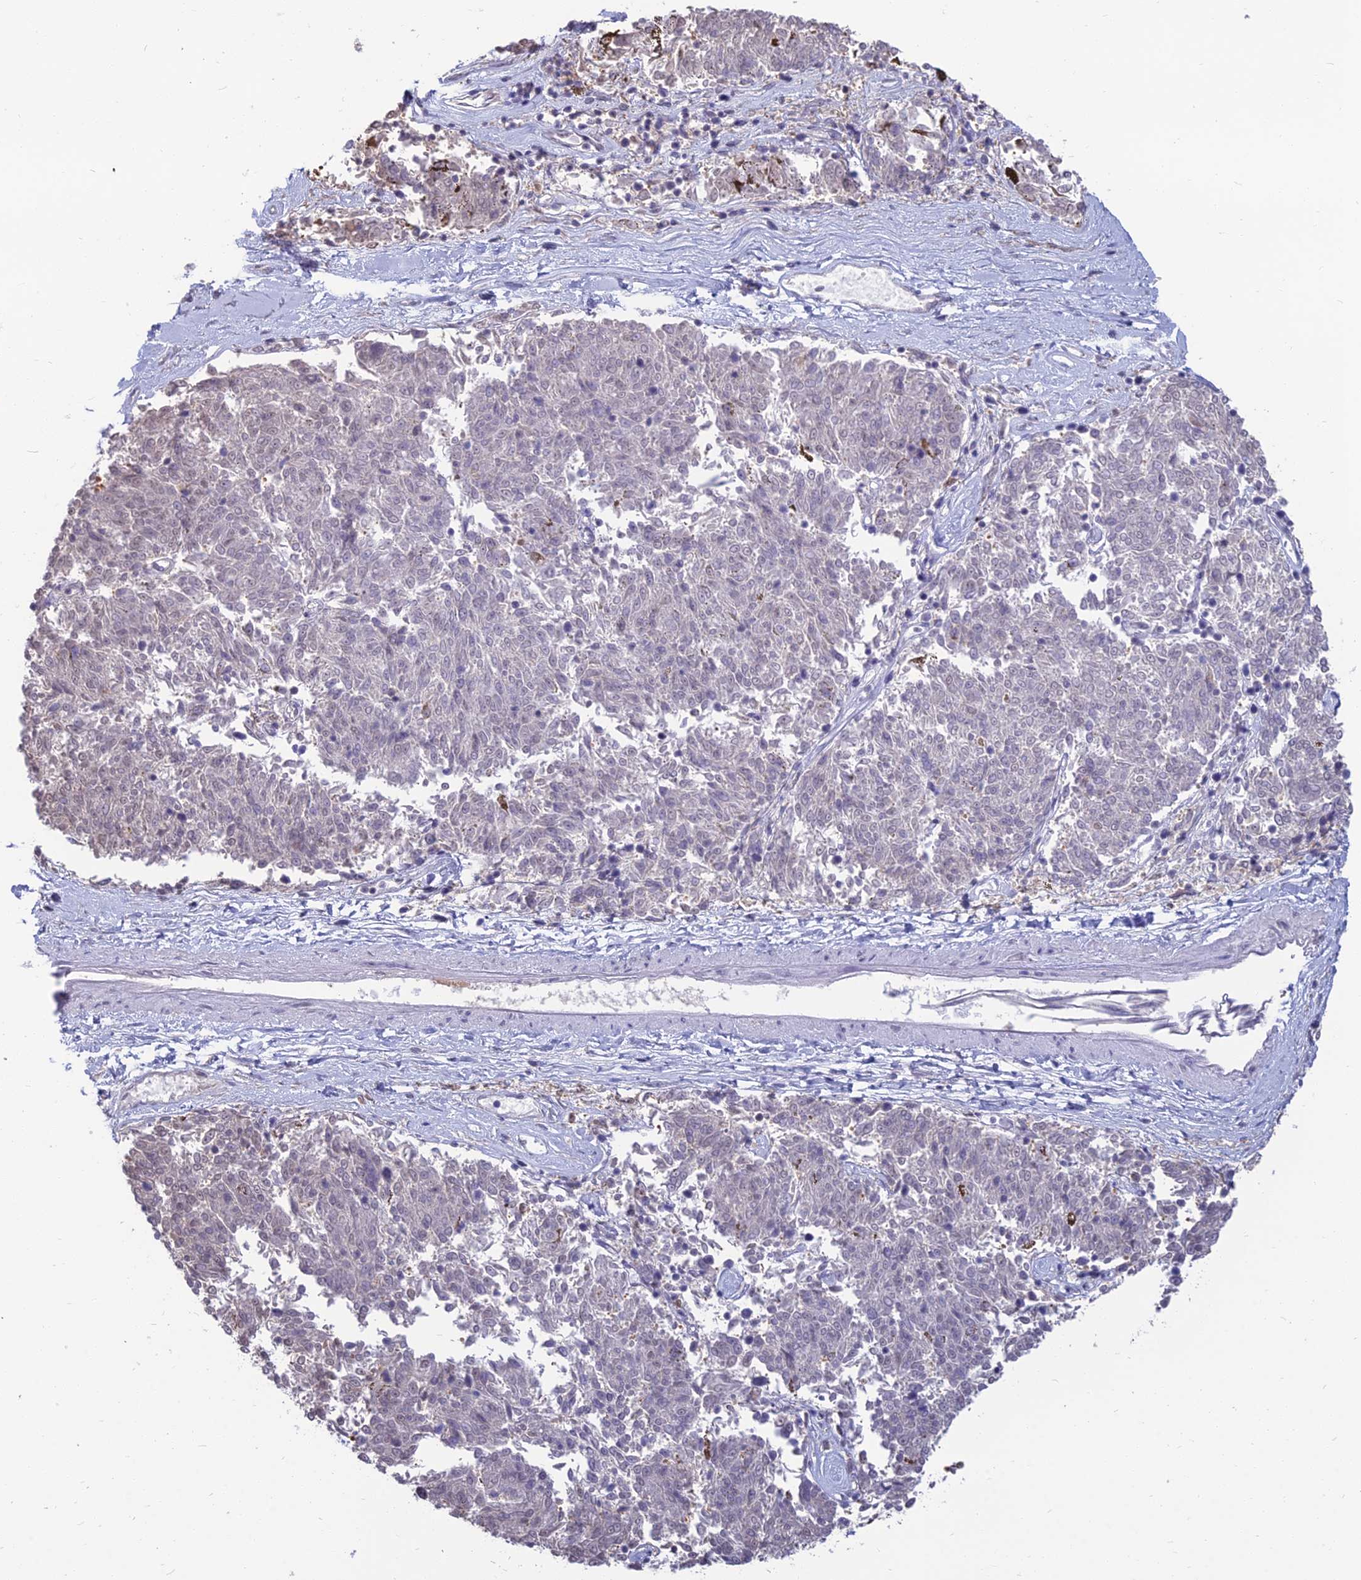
{"staining": {"intensity": "negative", "quantity": "none", "location": "none"}, "tissue": "melanoma", "cell_type": "Tumor cells", "image_type": "cancer", "snomed": [{"axis": "morphology", "description": "Malignant melanoma, NOS"}, {"axis": "topography", "description": "Skin"}], "caption": "Tumor cells show no significant protein positivity in malignant melanoma. (IHC, brightfield microscopy, high magnification).", "gene": "SRSF7", "patient": {"sex": "female", "age": 72}}